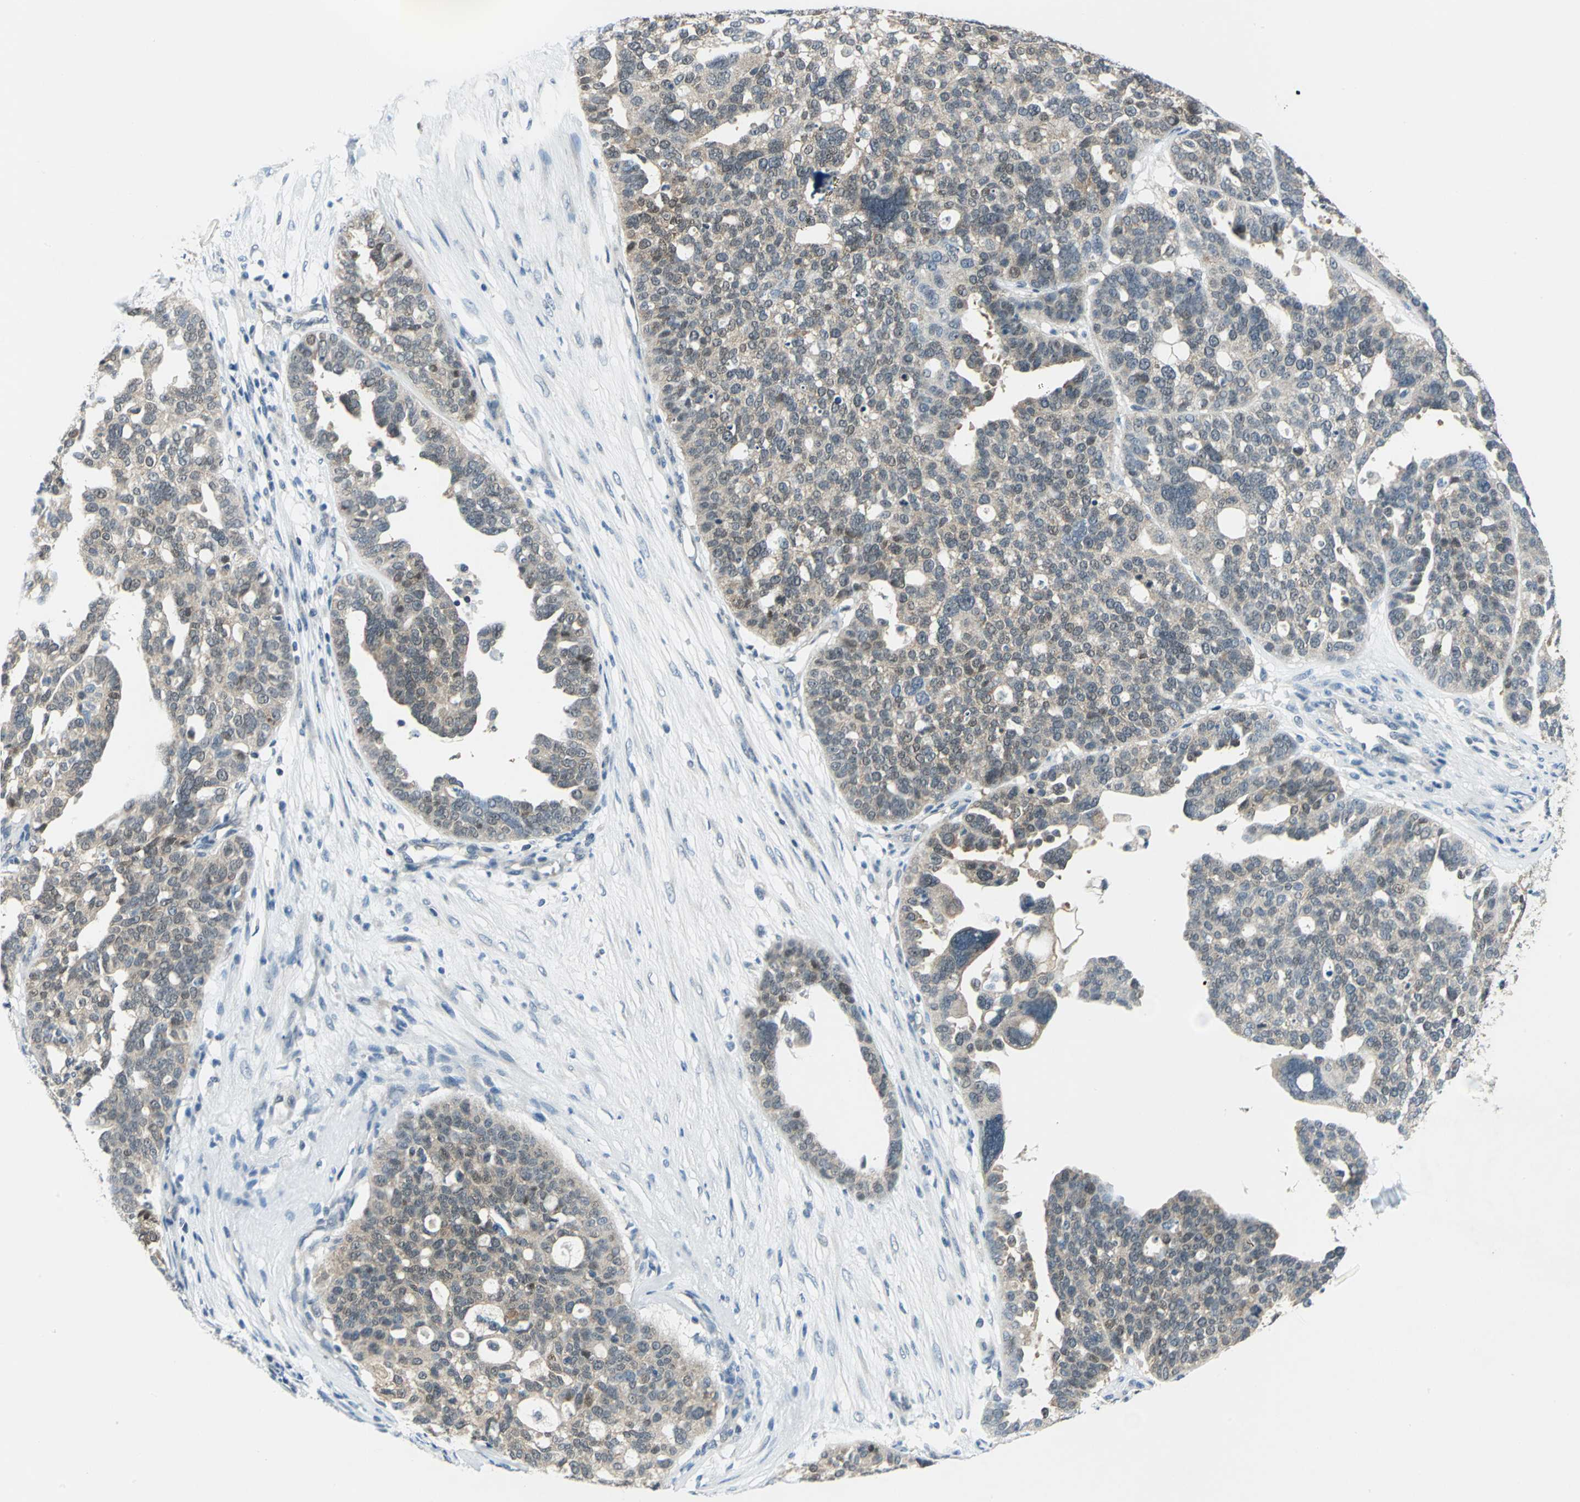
{"staining": {"intensity": "weak", "quantity": ">75%", "location": "cytoplasmic/membranous"}, "tissue": "ovarian cancer", "cell_type": "Tumor cells", "image_type": "cancer", "snomed": [{"axis": "morphology", "description": "Cystadenocarcinoma, serous, NOS"}, {"axis": "topography", "description": "Ovary"}], "caption": "Protein staining reveals weak cytoplasmic/membranous staining in about >75% of tumor cells in ovarian serous cystadenocarcinoma.", "gene": "PIN1", "patient": {"sex": "female", "age": 59}}